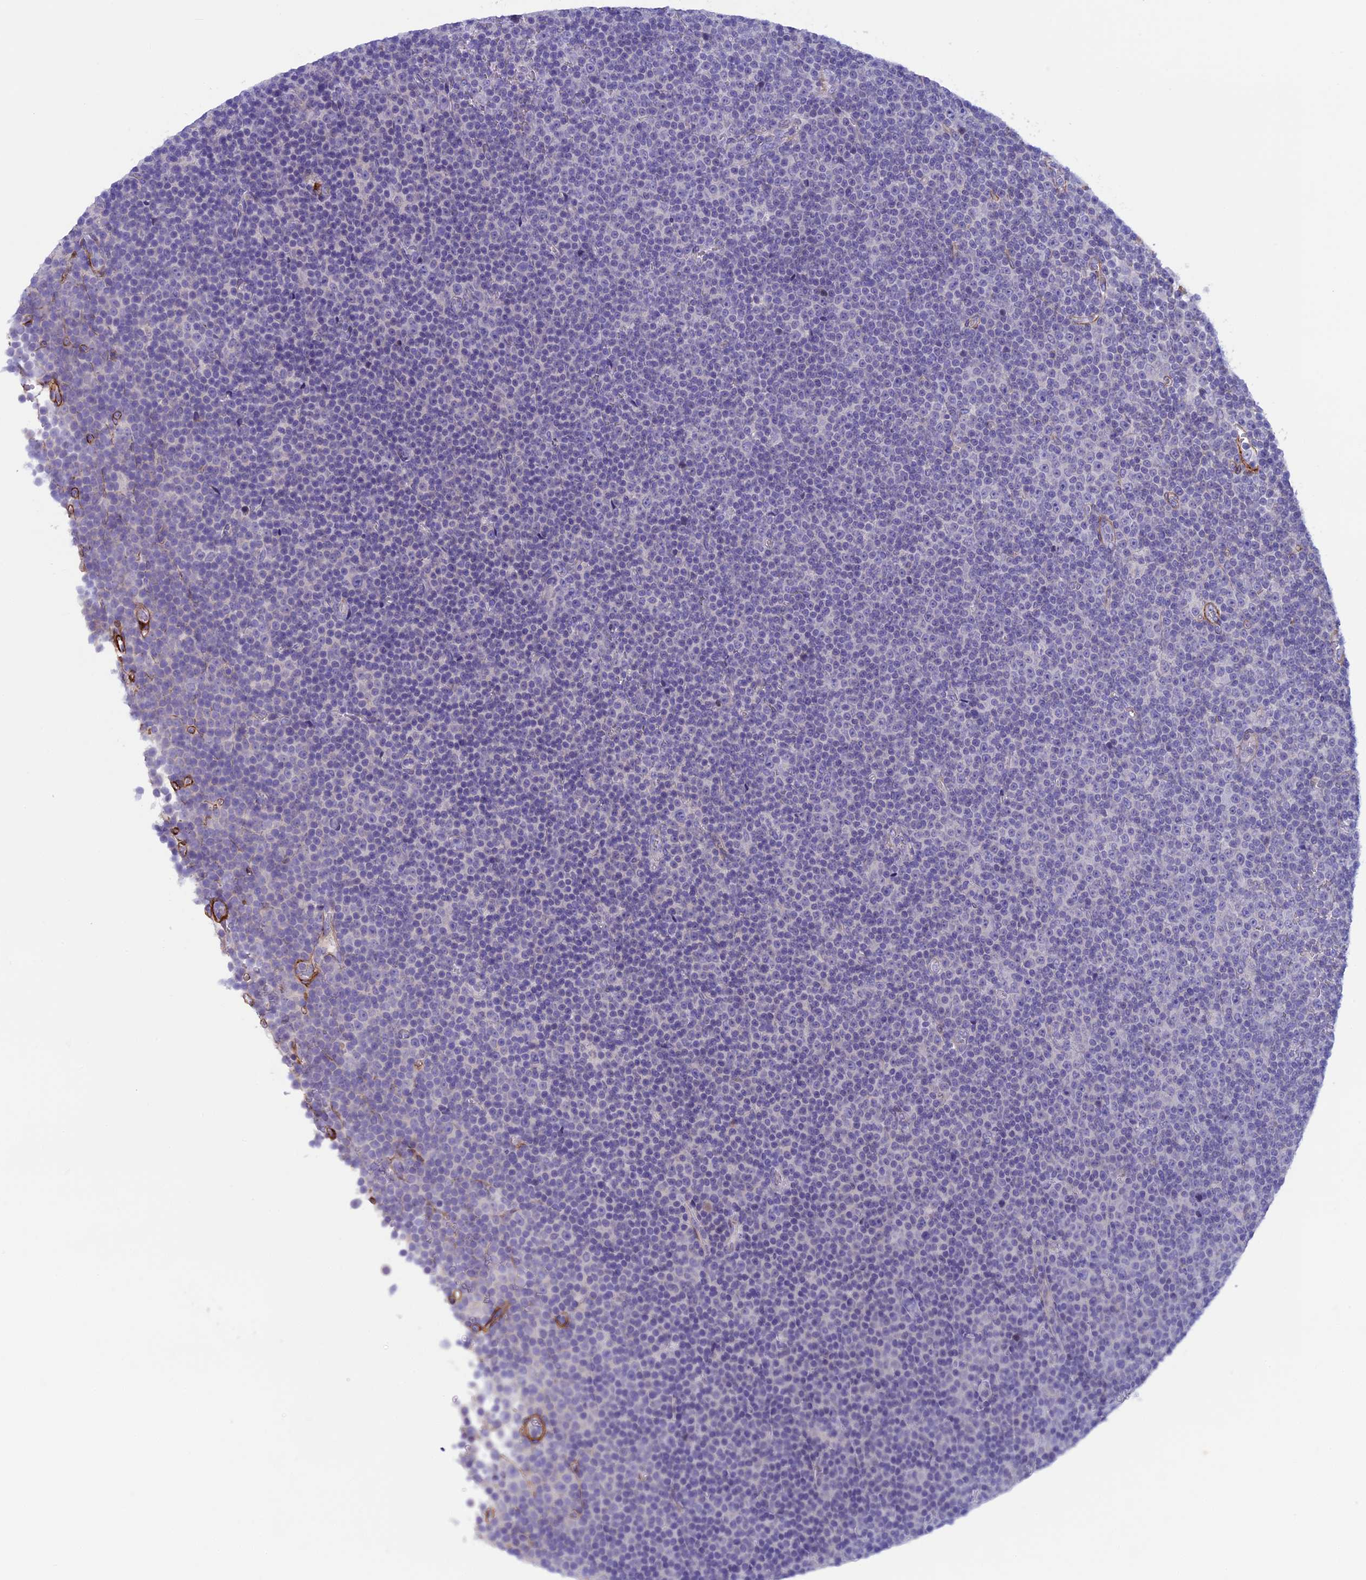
{"staining": {"intensity": "negative", "quantity": "none", "location": "none"}, "tissue": "lymphoma", "cell_type": "Tumor cells", "image_type": "cancer", "snomed": [{"axis": "morphology", "description": "Malignant lymphoma, non-Hodgkin's type, Low grade"}, {"axis": "topography", "description": "Lymph node"}], "caption": "Immunohistochemical staining of malignant lymphoma, non-Hodgkin's type (low-grade) displays no significant positivity in tumor cells.", "gene": "LOXL1", "patient": {"sex": "female", "age": 67}}